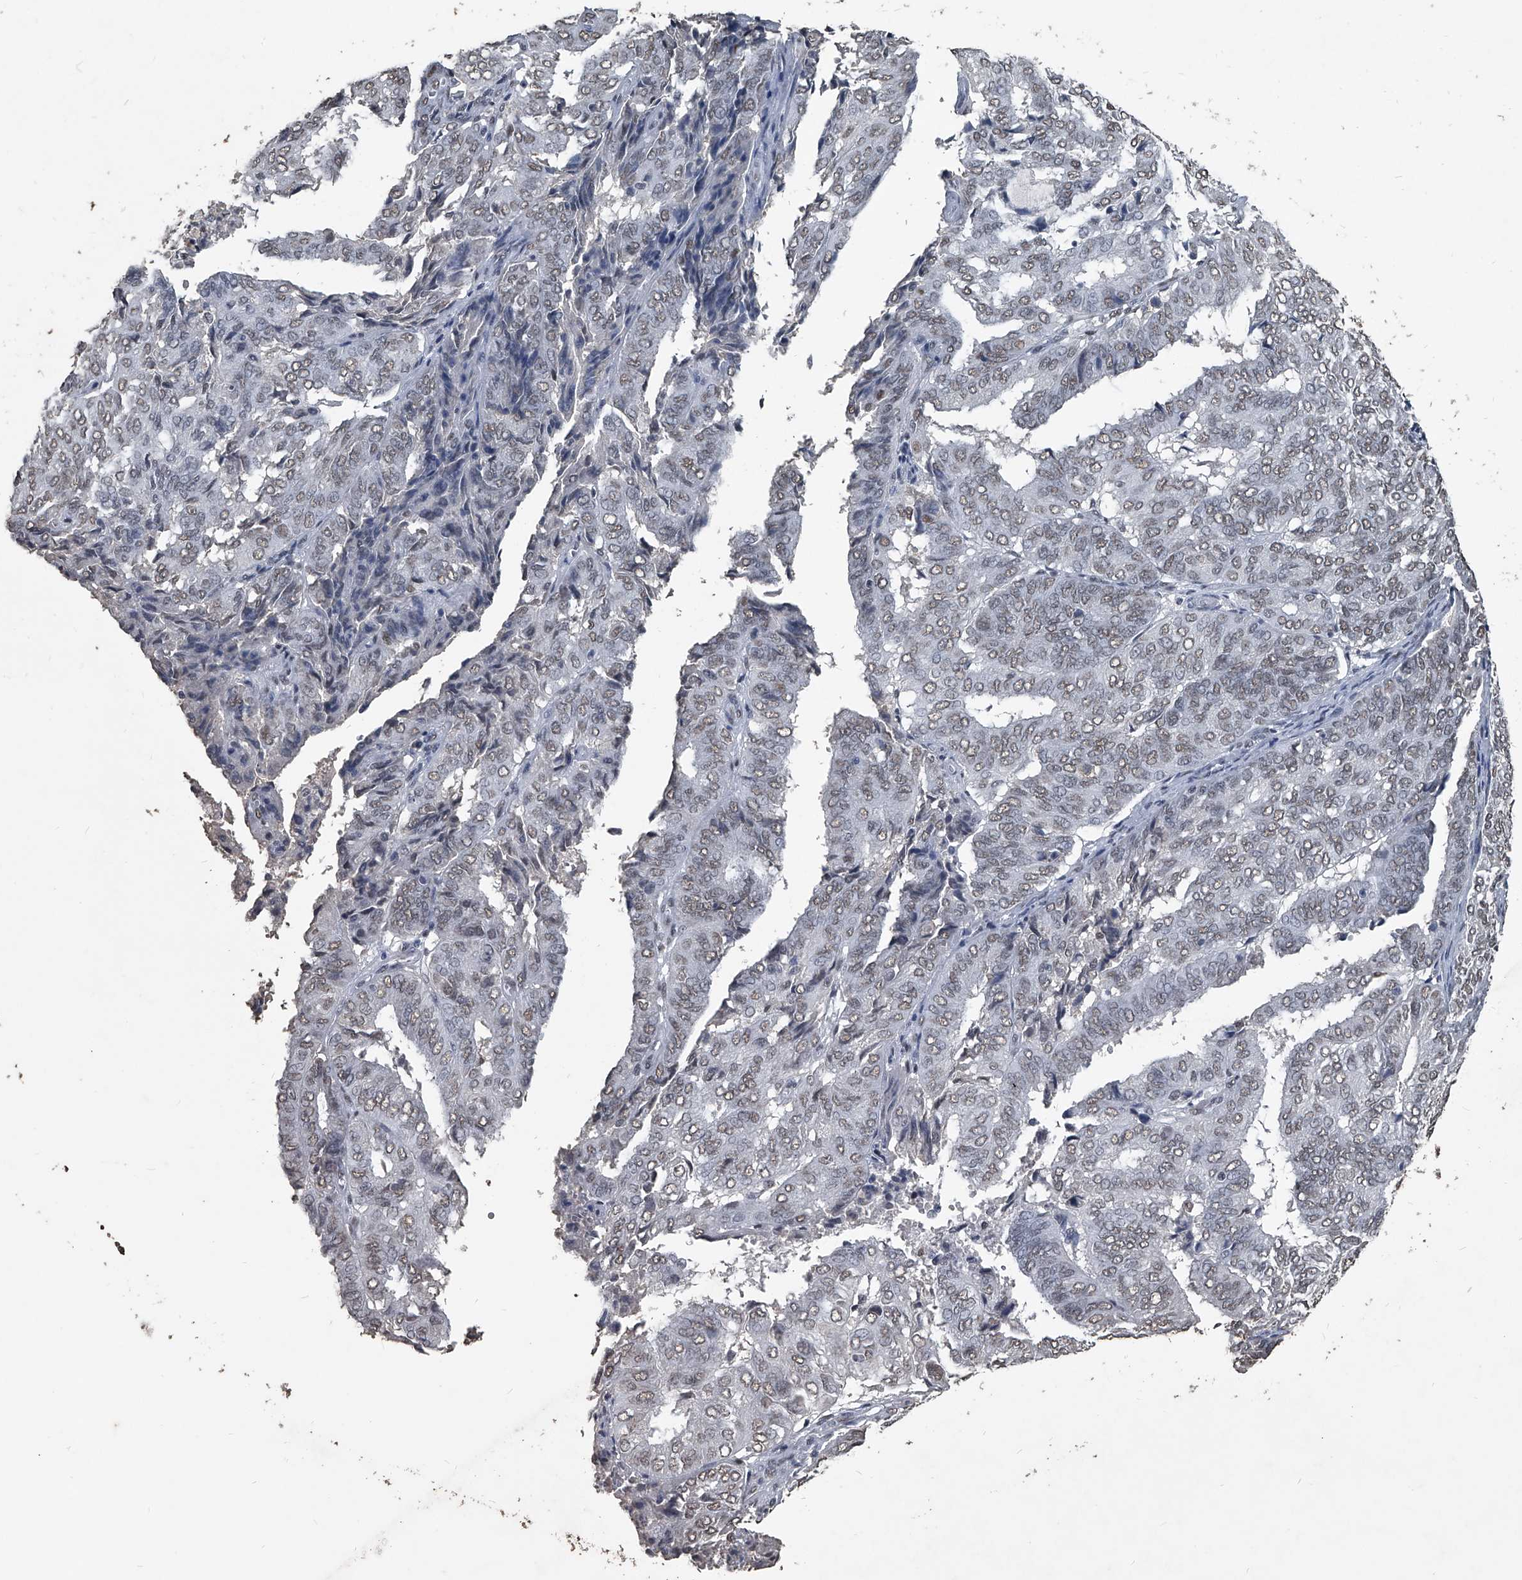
{"staining": {"intensity": "weak", "quantity": ">75%", "location": "nuclear"}, "tissue": "endometrial cancer", "cell_type": "Tumor cells", "image_type": "cancer", "snomed": [{"axis": "morphology", "description": "Adenocarcinoma, NOS"}, {"axis": "topography", "description": "Uterus"}], "caption": "An image showing weak nuclear expression in about >75% of tumor cells in adenocarcinoma (endometrial), as visualized by brown immunohistochemical staining.", "gene": "MATR3", "patient": {"sex": "female", "age": 60}}